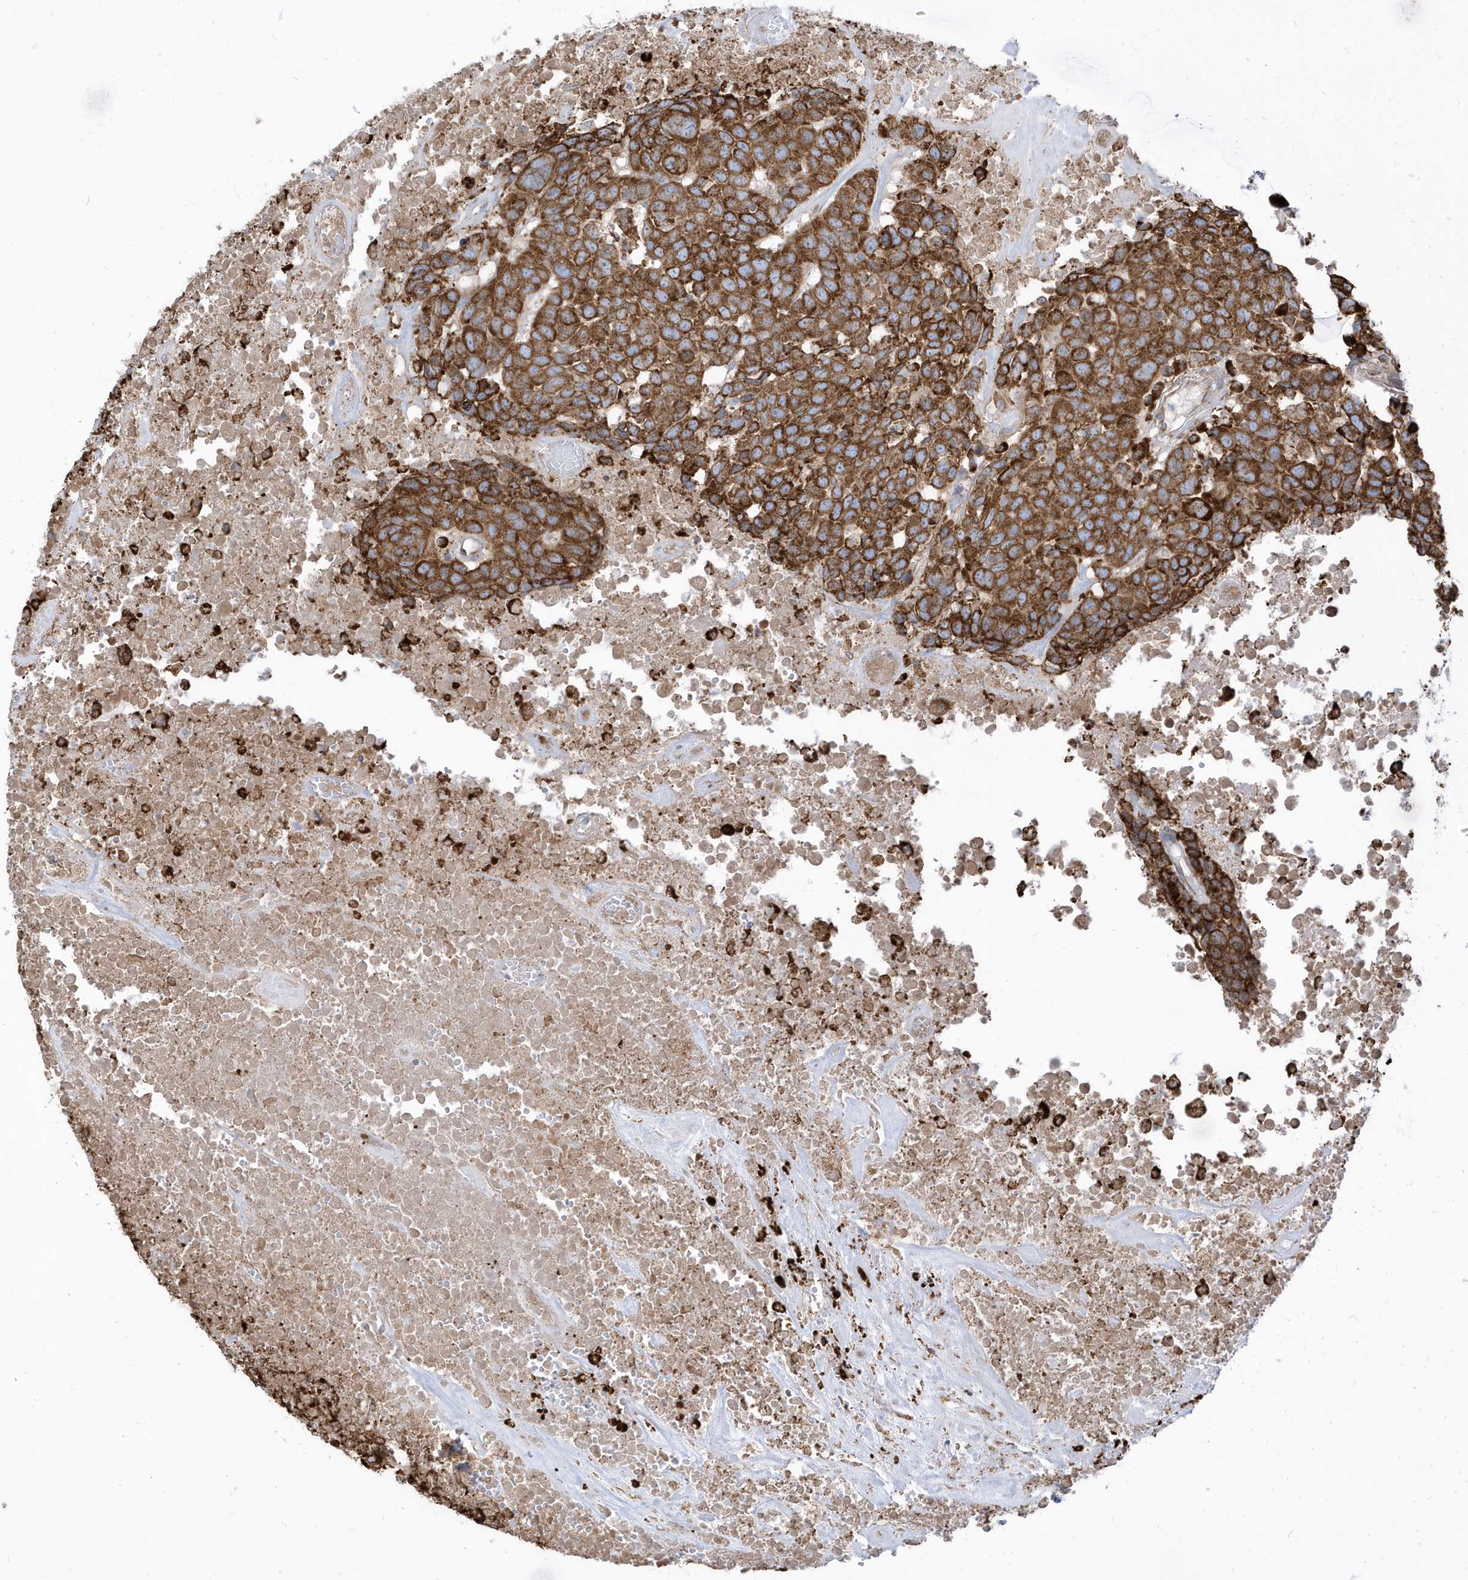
{"staining": {"intensity": "strong", "quantity": ">75%", "location": "cytoplasmic/membranous"}, "tissue": "head and neck cancer", "cell_type": "Tumor cells", "image_type": "cancer", "snomed": [{"axis": "morphology", "description": "Squamous cell carcinoma, NOS"}, {"axis": "topography", "description": "Head-Neck"}], "caption": "Strong cytoplasmic/membranous staining for a protein is identified in about >75% of tumor cells of head and neck cancer (squamous cell carcinoma) using immunohistochemistry.", "gene": "PDIA6", "patient": {"sex": "male", "age": 66}}